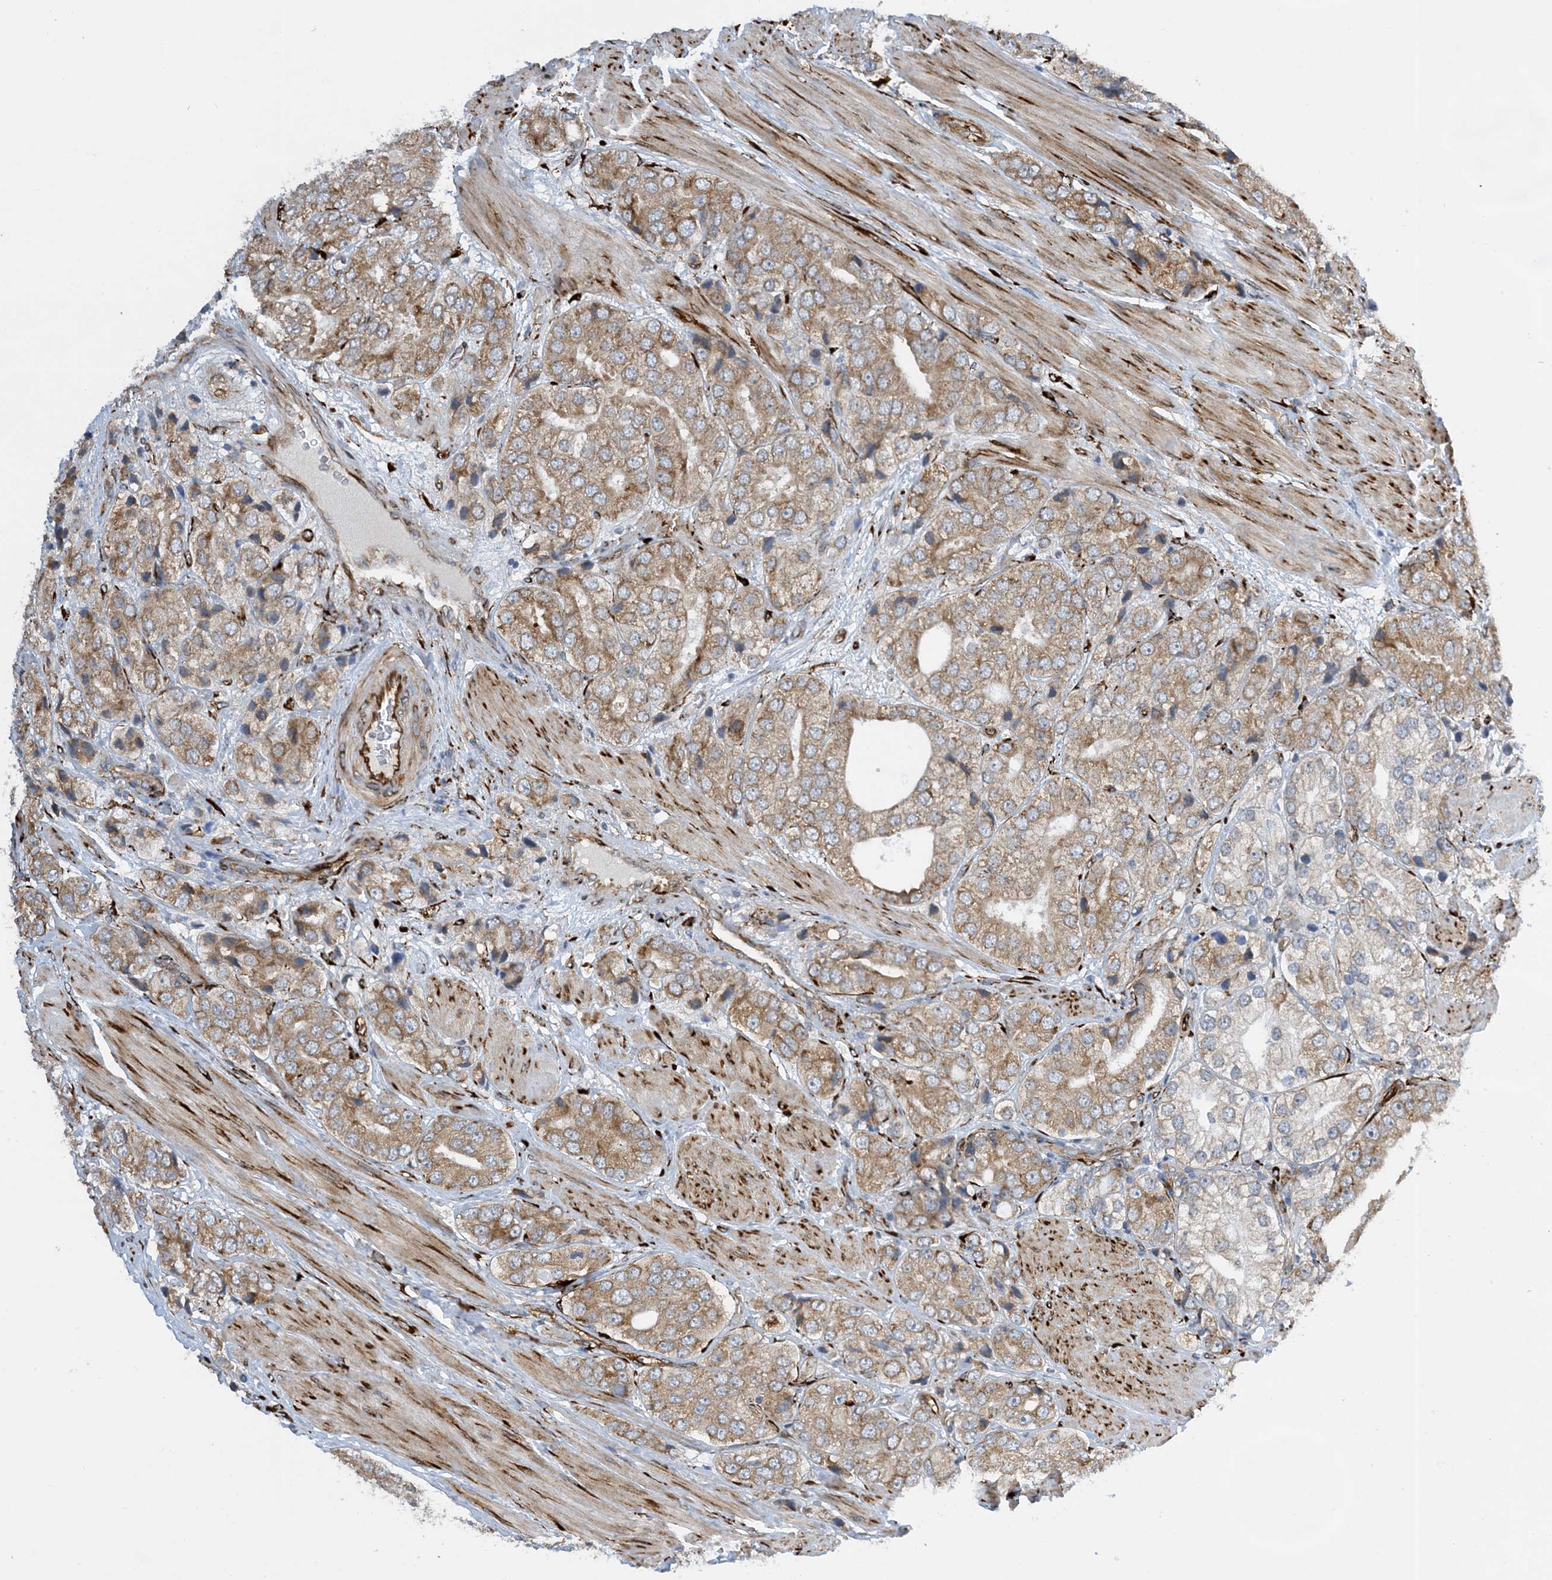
{"staining": {"intensity": "moderate", "quantity": ">75%", "location": "cytoplasmic/membranous"}, "tissue": "prostate cancer", "cell_type": "Tumor cells", "image_type": "cancer", "snomed": [{"axis": "morphology", "description": "Adenocarcinoma, High grade"}, {"axis": "topography", "description": "Prostate"}], "caption": "Immunohistochemical staining of human prostate high-grade adenocarcinoma demonstrates medium levels of moderate cytoplasmic/membranous expression in about >75% of tumor cells. The staining is performed using DAB brown chromogen to label protein expression. The nuclei are counter-stained blue using hematoxylin.", "gene": "ZBTB45", "patient": {"sex": "male", "age": 50}}